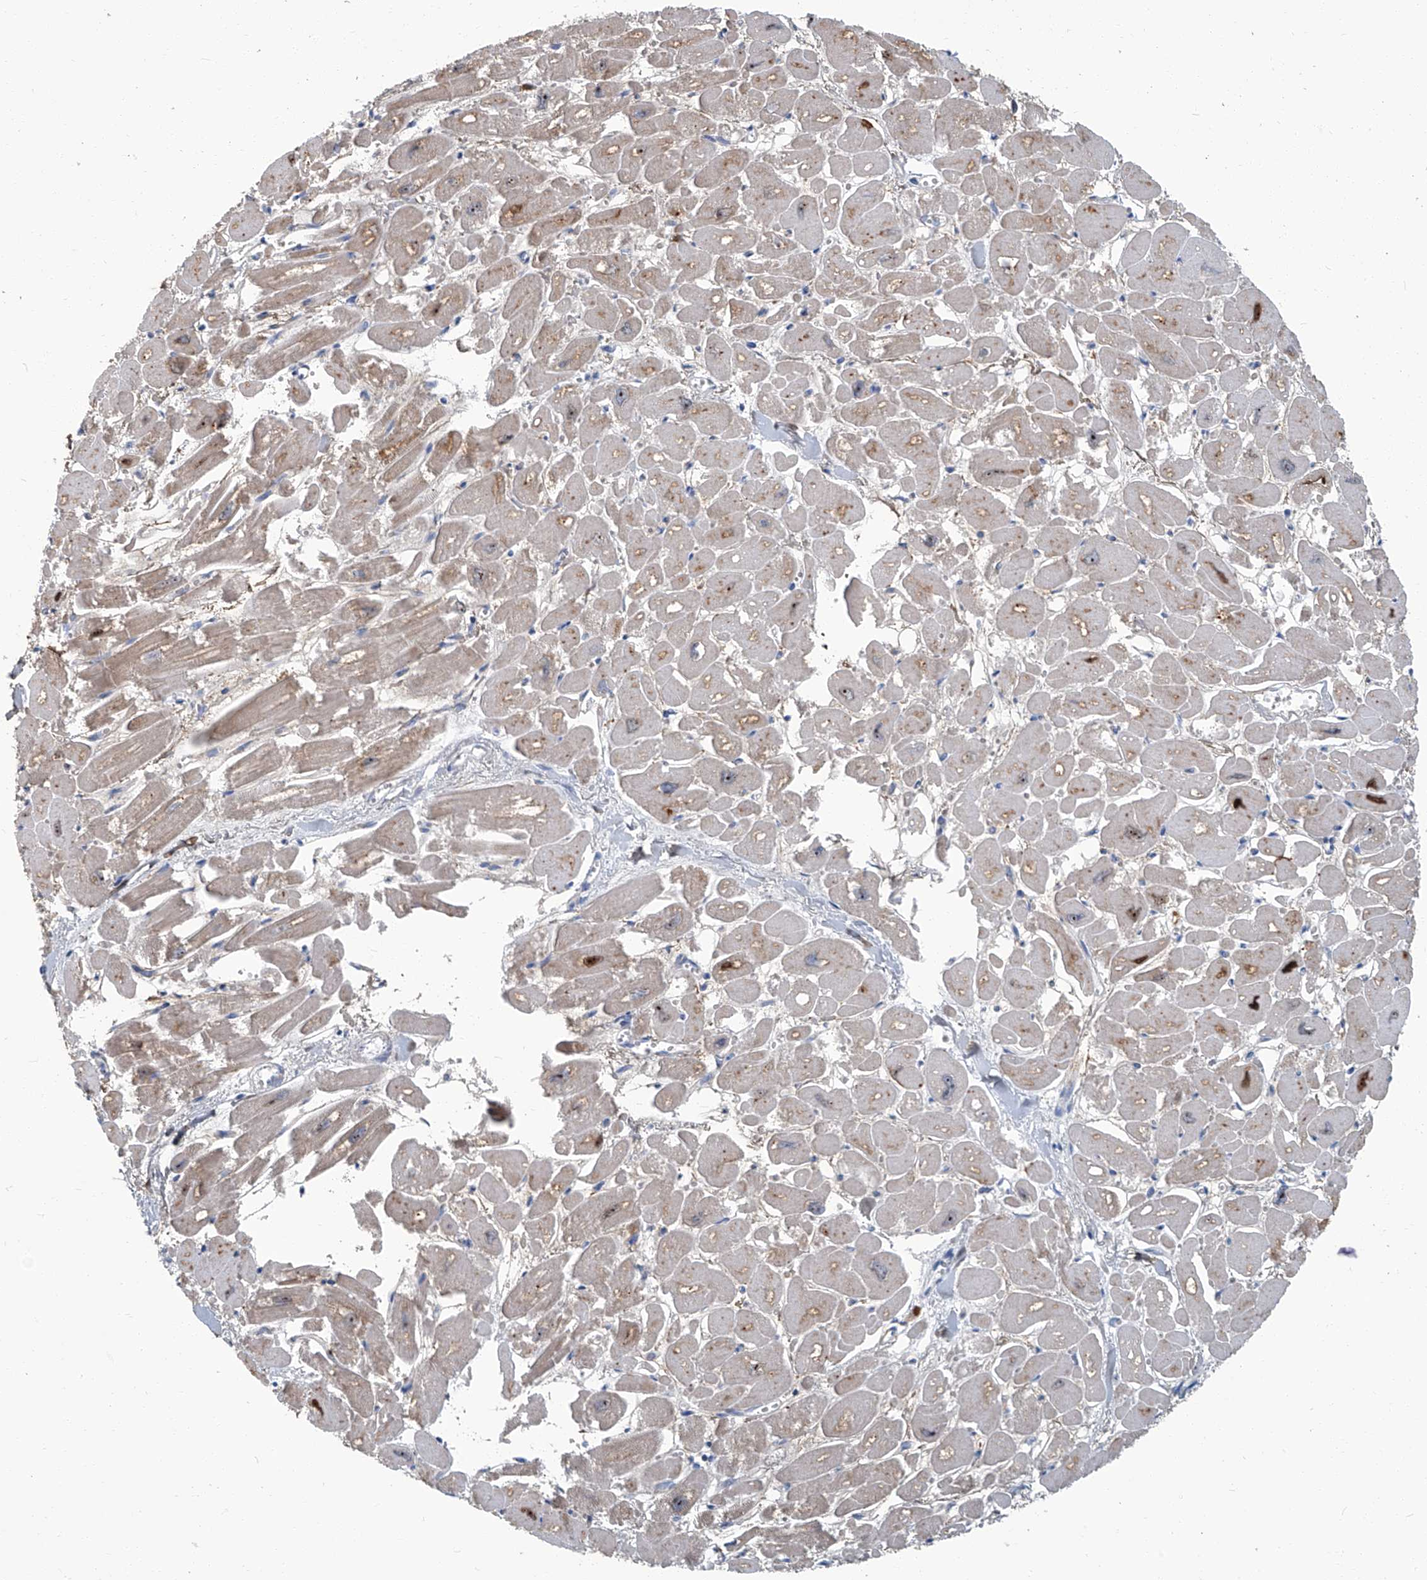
{"staining": {"intensity": "negative", "quantity": "none", "location": "none"}, "tissue": "heart muscle", "cell_type": "Cardiomyocytes", "image_type": "normal", "snomed": [{"axis": "morphology", "description": "Normal tissue, NOS"}, {"axis": "topography", "description": "Heart"}], "caption": "IHC image of benign heart muscle: heart muscle stained with DAB shows no significant protein expression in cardiomyocytes. (Stains: DAB (3,3'-diaminobenzidine) IHC with hematoxylin counter stain, Microscopy: brightfield microscopy at high magnification).", "gene": "PFKL", "patient": {"sex": "male", "age": 54}}